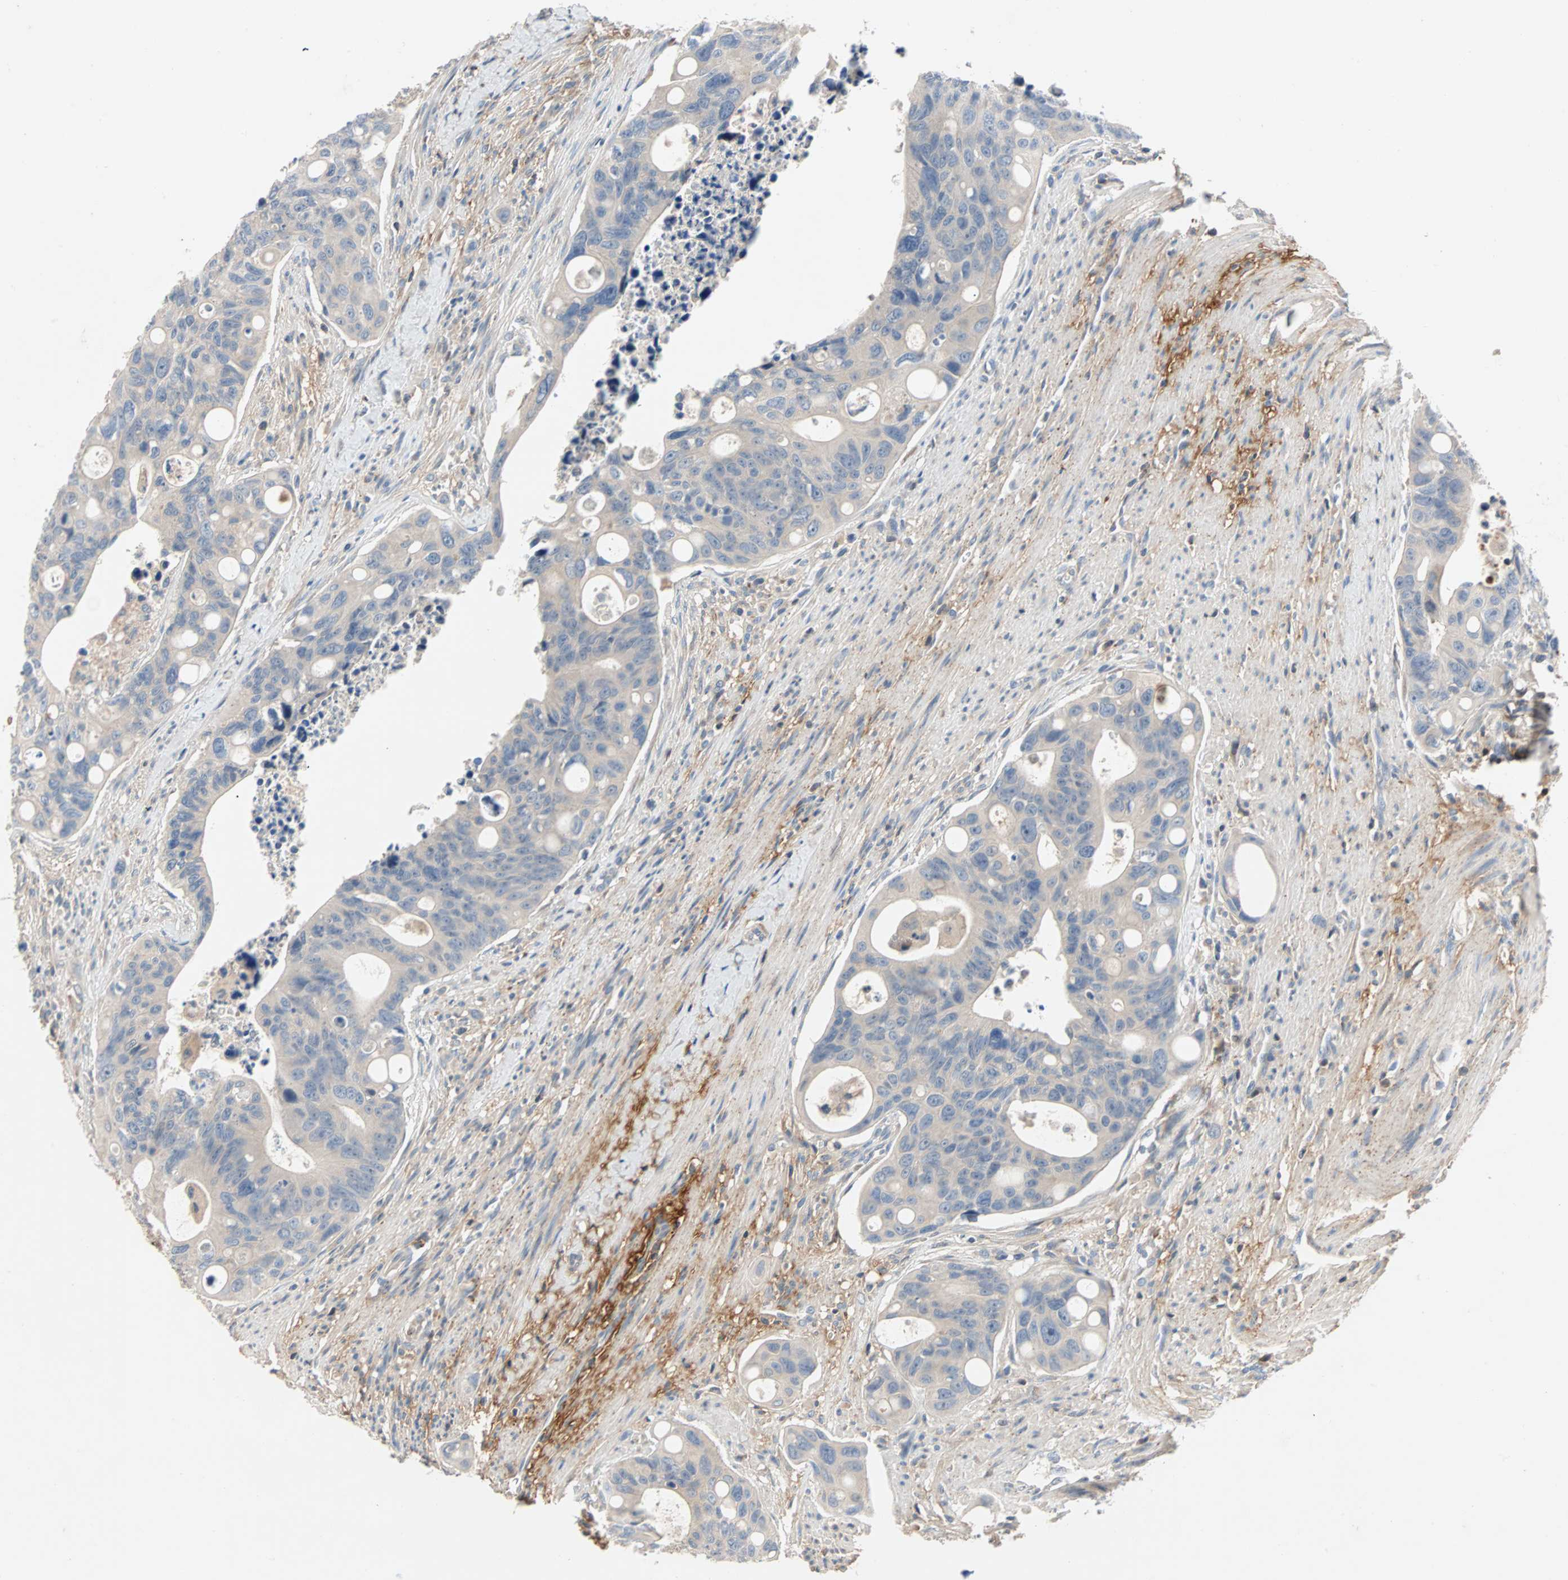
{"staining": {"intensity": "negative", "quantity": "none", "location": "none"}, "tissue": "colorectal cancer", "cell_type": "Tumor cells", "image_type": "cancer", "snomed": [{"axis": "morphology", "description": "Adenocarcinoma, NOS"}, {"axis": "topography", "description": "Colon"}], "caption": "This is an immunohistochemistry histopathology image of human colorectal adenocarcinoma. There is no positivity in tumor cells.", "gene": "MAP4K1", "patient": {"sex": "female", "age": 57}}